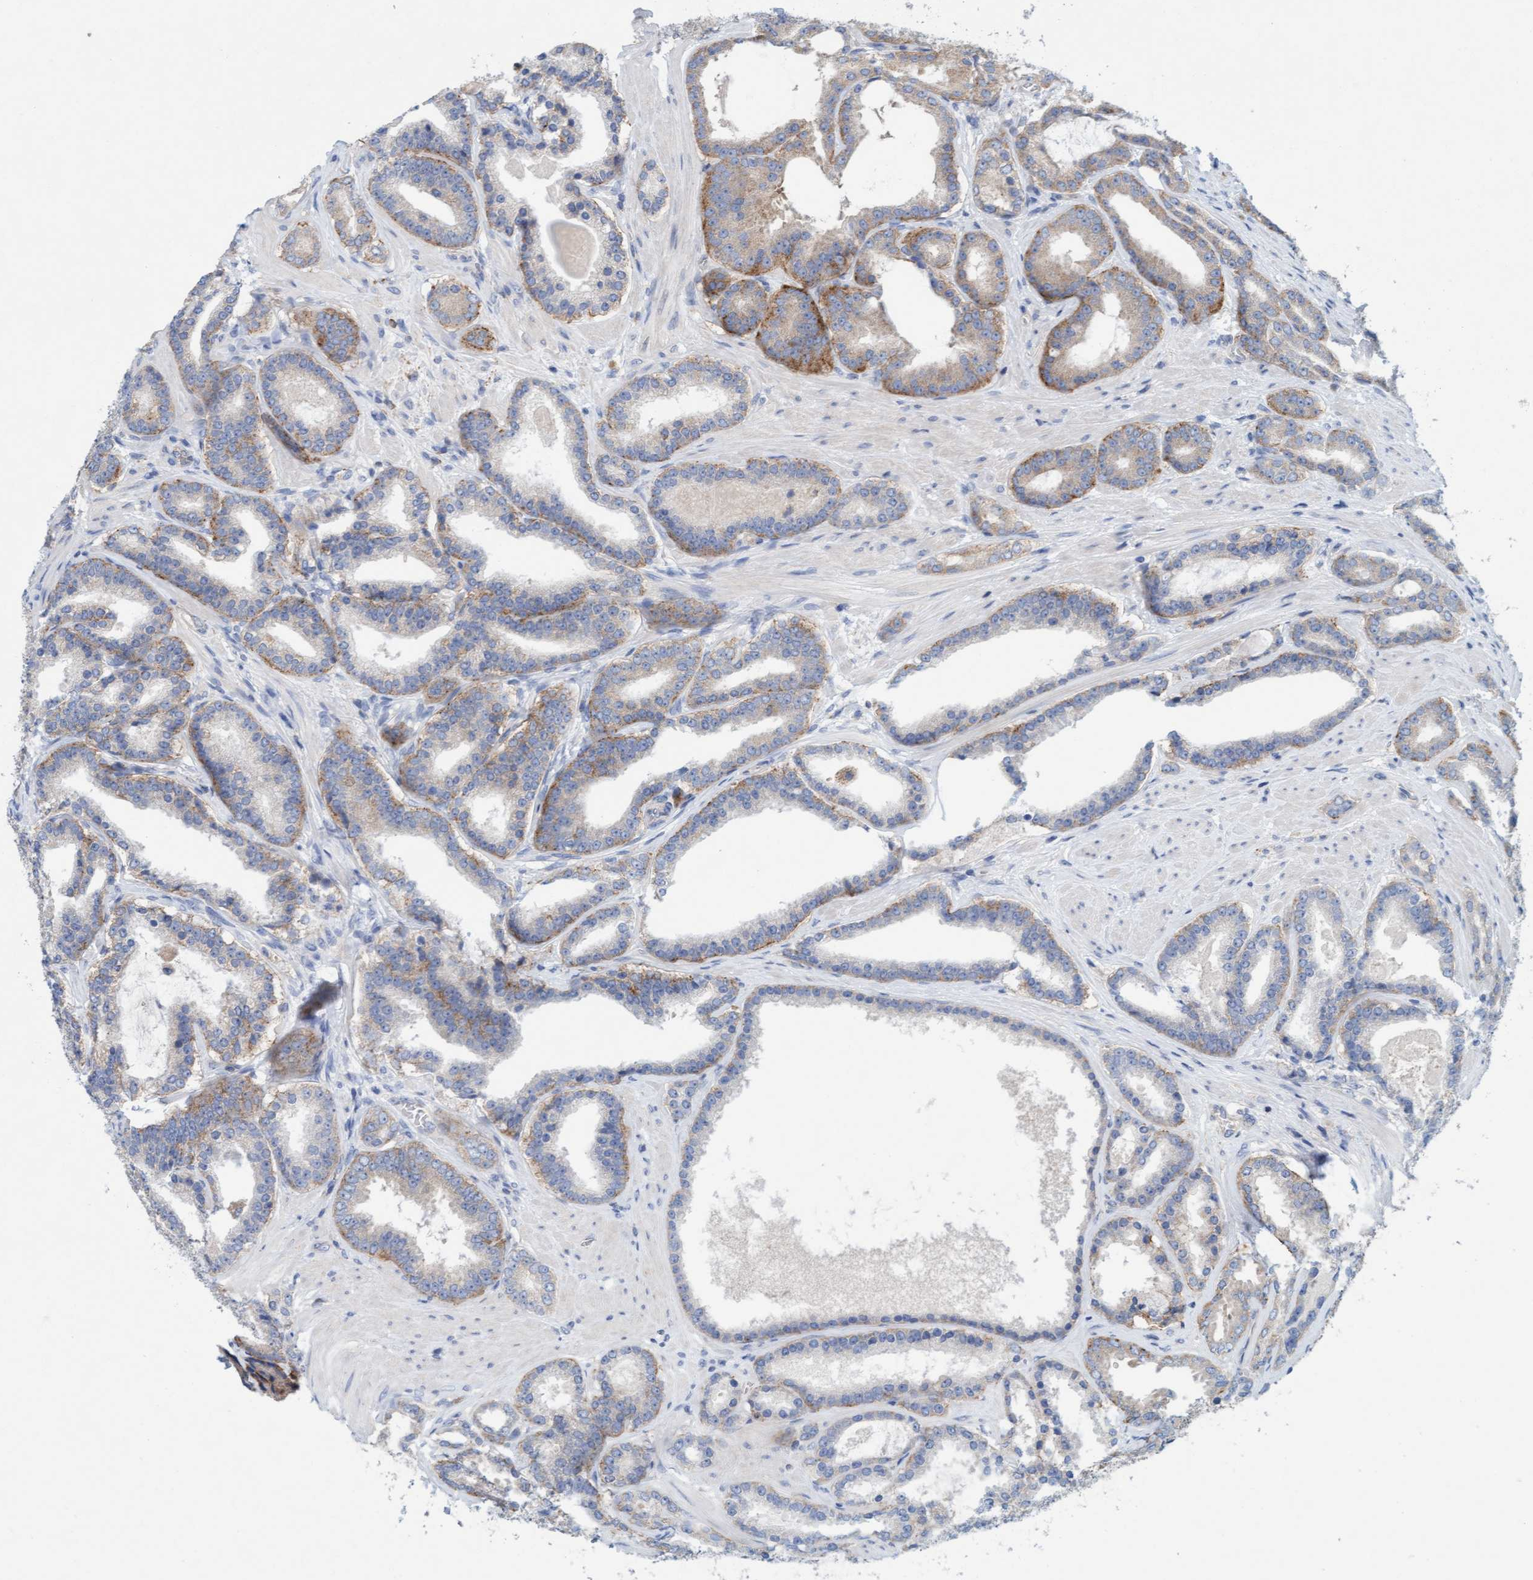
{"staining": {"intensity": "moderate", "quantity": "25%-75%", "location": "cytoplasmic/membranous"}, "tissue": "prostate cancer", "cell_type": "Tumor cells", "image_type": "cancer", "snomed": [{"axis": "morphology", "description": "Adenocarcinoma, High grade"}, {"axis": "topography", "description": "Prostate"}], "caption": "Moderate cytoplasmic/membranous positivity is appreciated in about 25%-75% of tumor cells in prostate cancer.", "gene": "SIGIRR", "patient": {"sex": "male", "age": 60}}